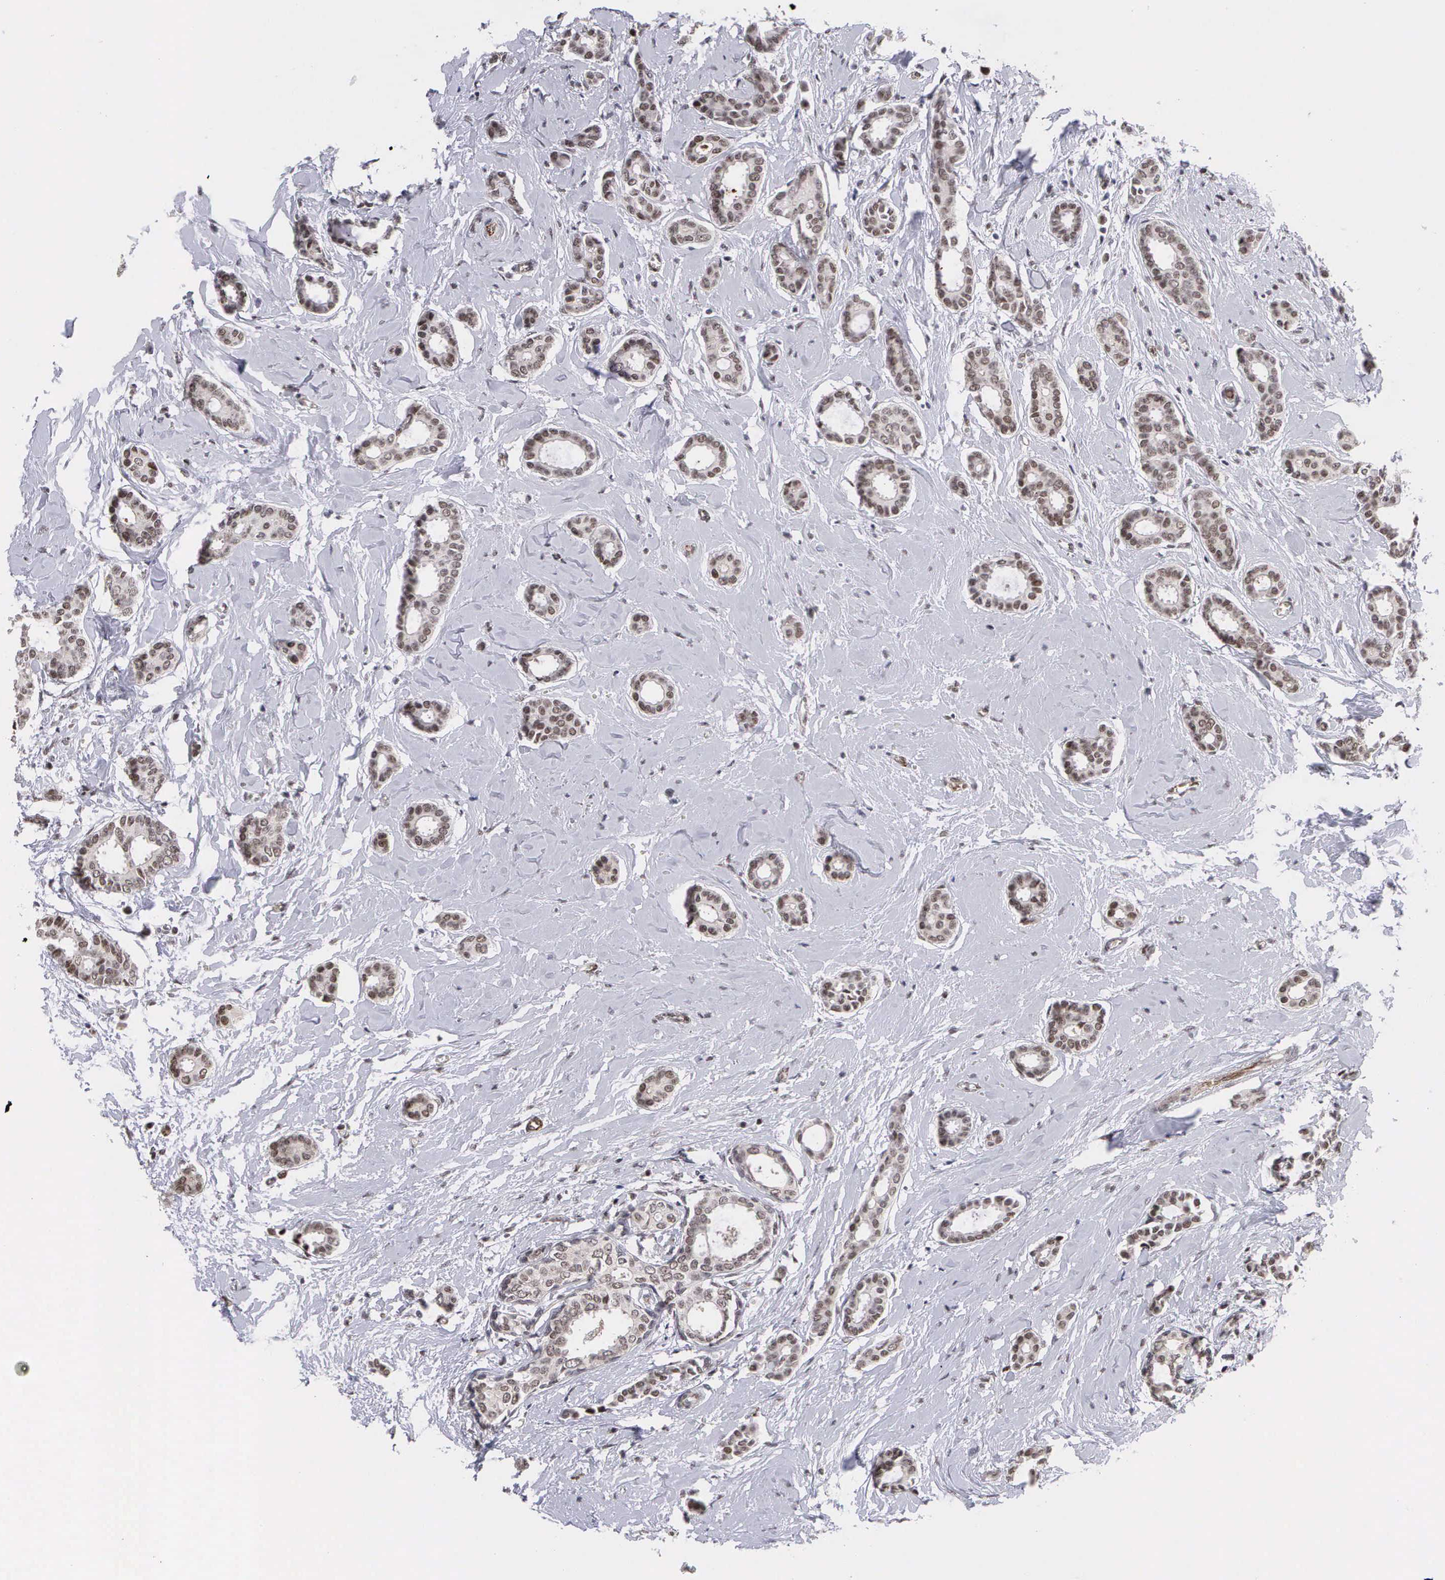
{"staining": {"intensity": "moderate", "quantity": ">75%", "location": "nuclear"}, "tissue": "breast cancer", "cell_type": "Tumor cells", "image_type": "cancer", "snomed": [{"axis": "morphology", "description": "Duct carcinoma"}, {"axis": "topography", "description": "Breast"}], "caption": "An image of human invasive ductal carcinoma (breast) stained for a protein demonstrates moderate nuclear brown staining in tumor cells. (Stains: DAB in brown, nuclei in blue, Microscopy: brightfield microscopy at high magnification).", "gene": "MORC2", "patient": {"sex": "female", "age": 50}}